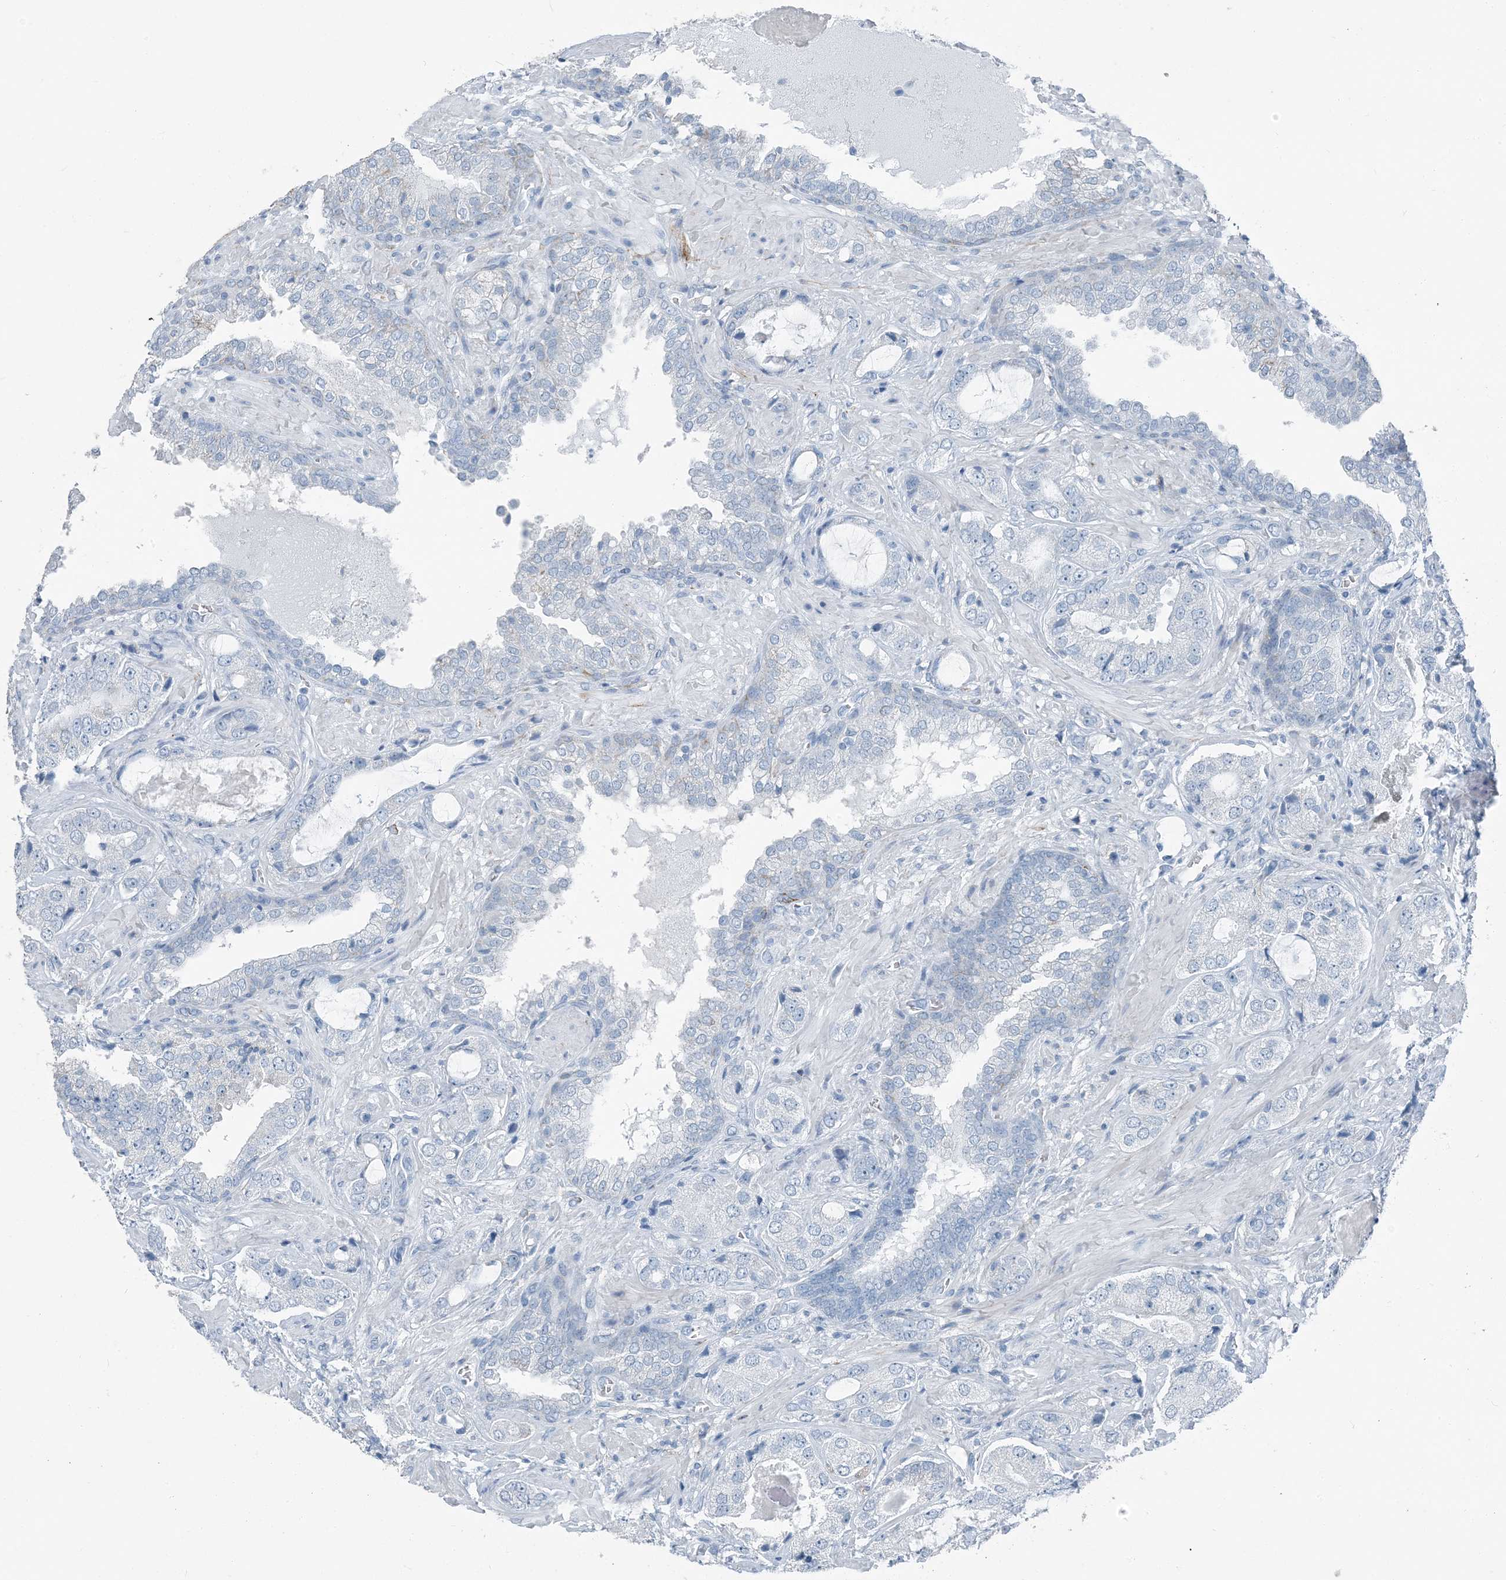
{"staining": {"intensity": "negative", "quantity": "none", "location": "none"}, "tissue": "prostate cancer", "cell_type": "Tumor cells", "image_type": "cancer", "snomed": [{"axis": "morphology", "description": "Normal tissue, NOS"}, {"axis": "morphology", "description": "Adenocarcinoma, High grade"}, {"axis": "topography", "description": "Prostate"}, {"axis": "topography", "description": "Peripheral nerve tissue"}], "caption": "There is no significant positivity in tumor cells of prostate high-grade adenocarcinoma.", "gene": "FAM162A", "patient": {"sex": "male", "age": 59}}